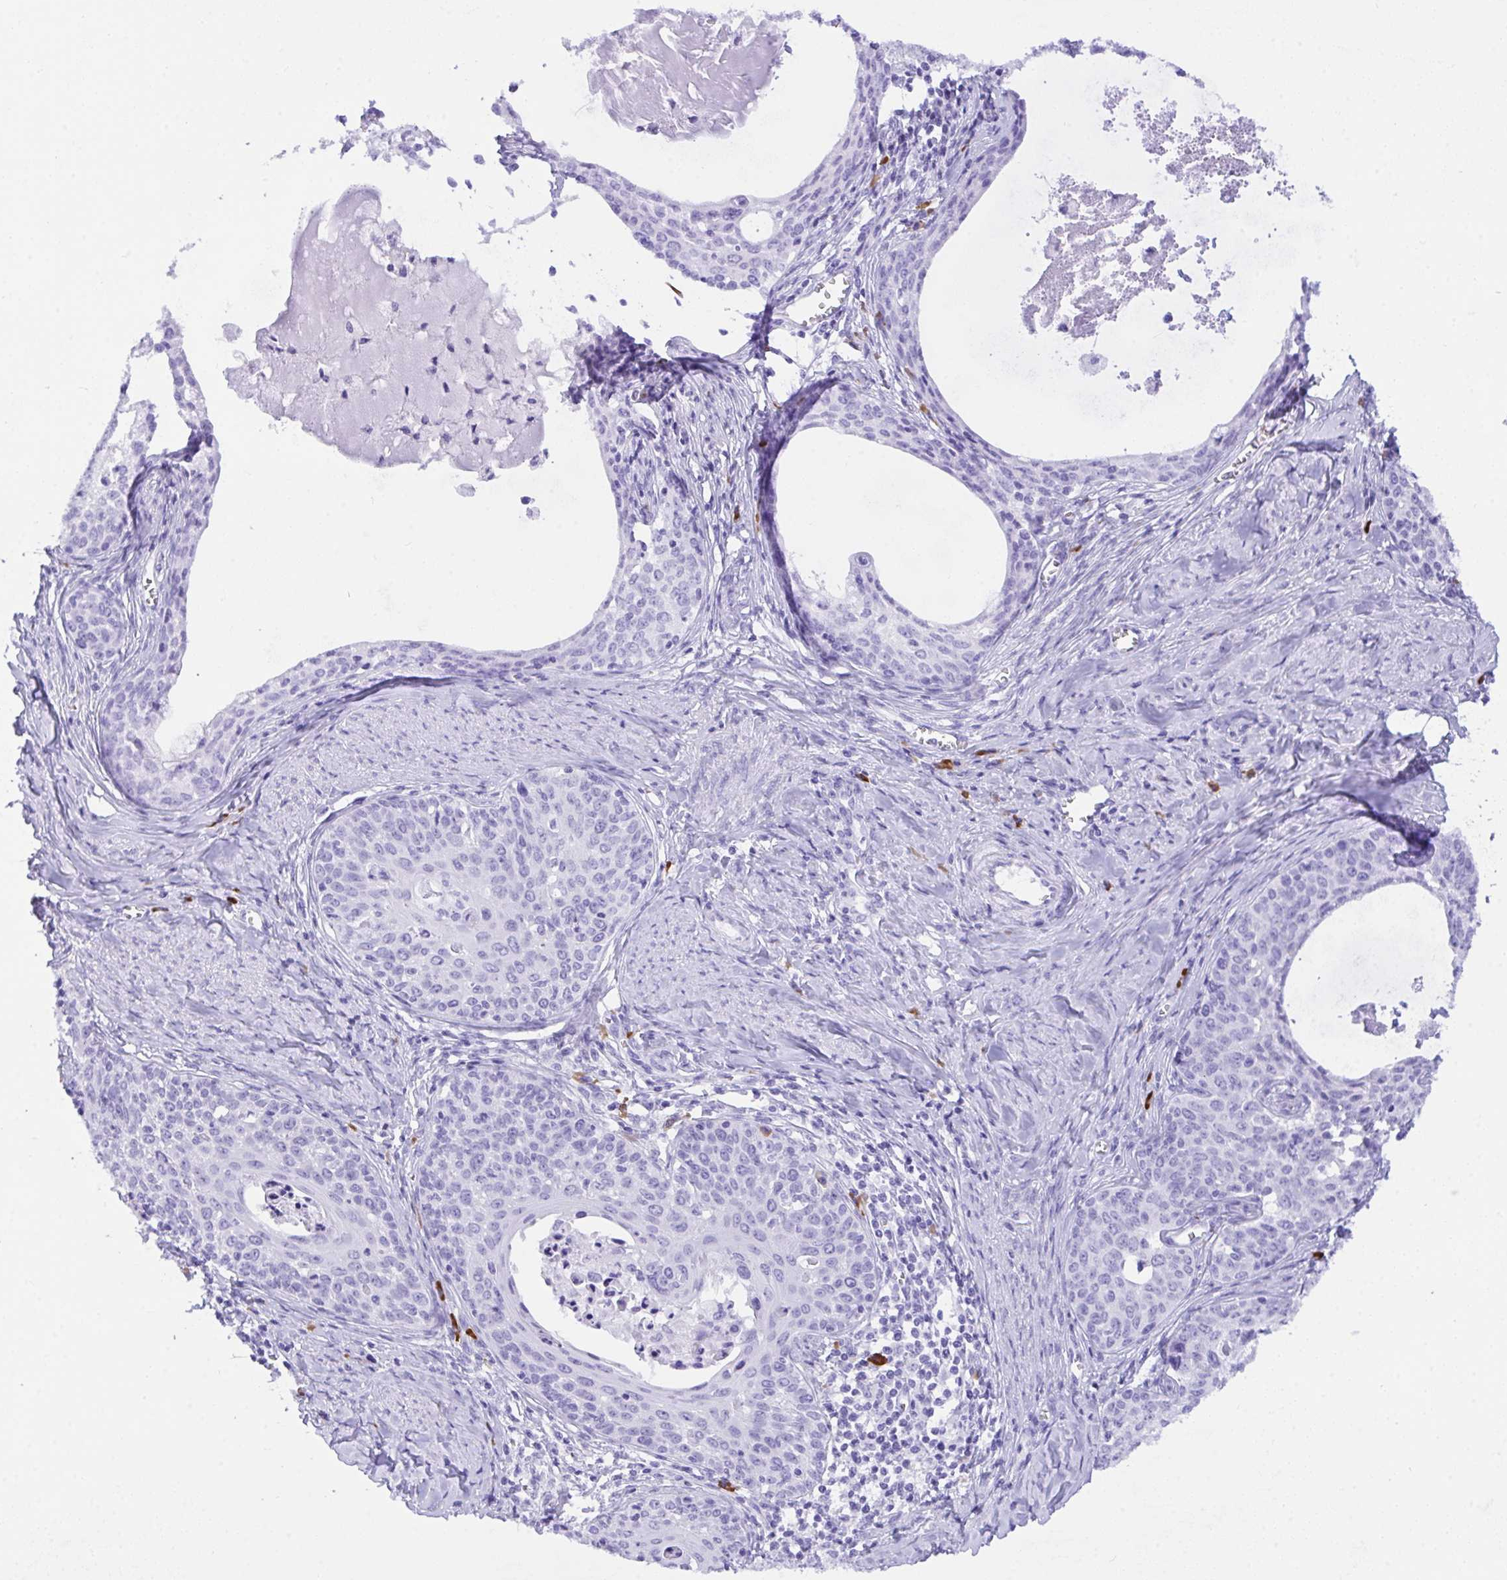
{"staining": {"intensity": "negative", "quantity": "none", "location": "none"}, "tissue": "cervical cancer", "cell_type": "Tumor cells", "image_type": "cancer", "snomed": [{"axis": "morphology", "description": "Squamous cell carcinoma, NOS"}, {"axis": "morphology", "description": "Adenocarcinoma, NOS"}, {"axis": "topography", "description": "Cervix"}], "caption": "Tumor cells show no significant expression in cervical cancer (adenocarcinoma).", "gene": "BEST4", "patient": {"sex": "female", "age": 52}}